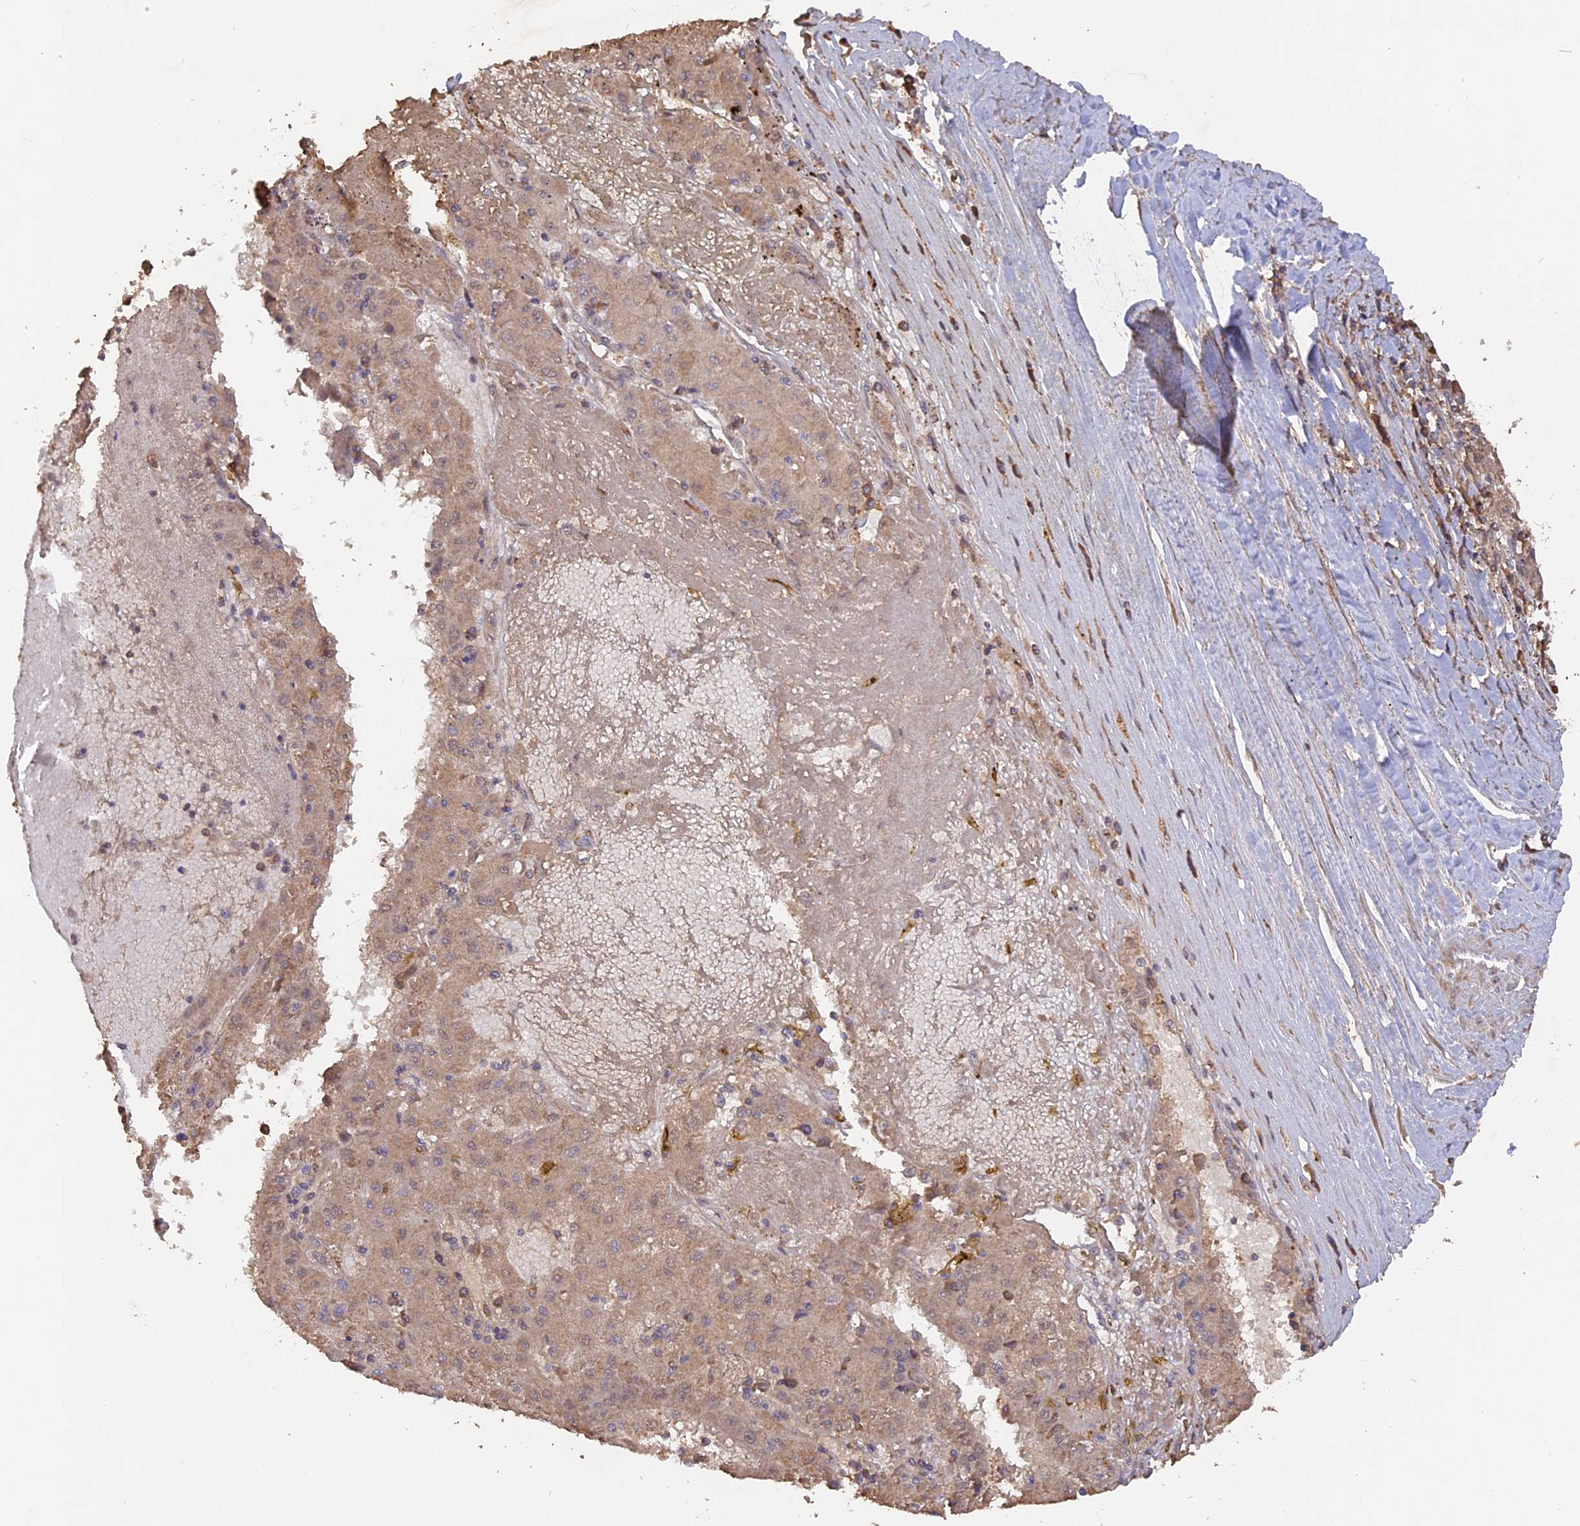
{"staining": {"intensity": "weak", "quantity": "<25%", "location": "cytoplasmic/membranous"}, "tissue": "liver cancer", "cell_type": "Tumor cells", "image_type": "cancer", "snomed": [{"axis": "morphology", "description": "Carcinoma, Hepatocellular, NOS"}, {"axis": "topography", "description": "Liver"}], "caption": "Protein analysis of liver hepatocellular carcinoma exhibits no significant expression in tumor cells.", "gene": "RASAL1", "patient": {"sex": "male", "age": 72}}